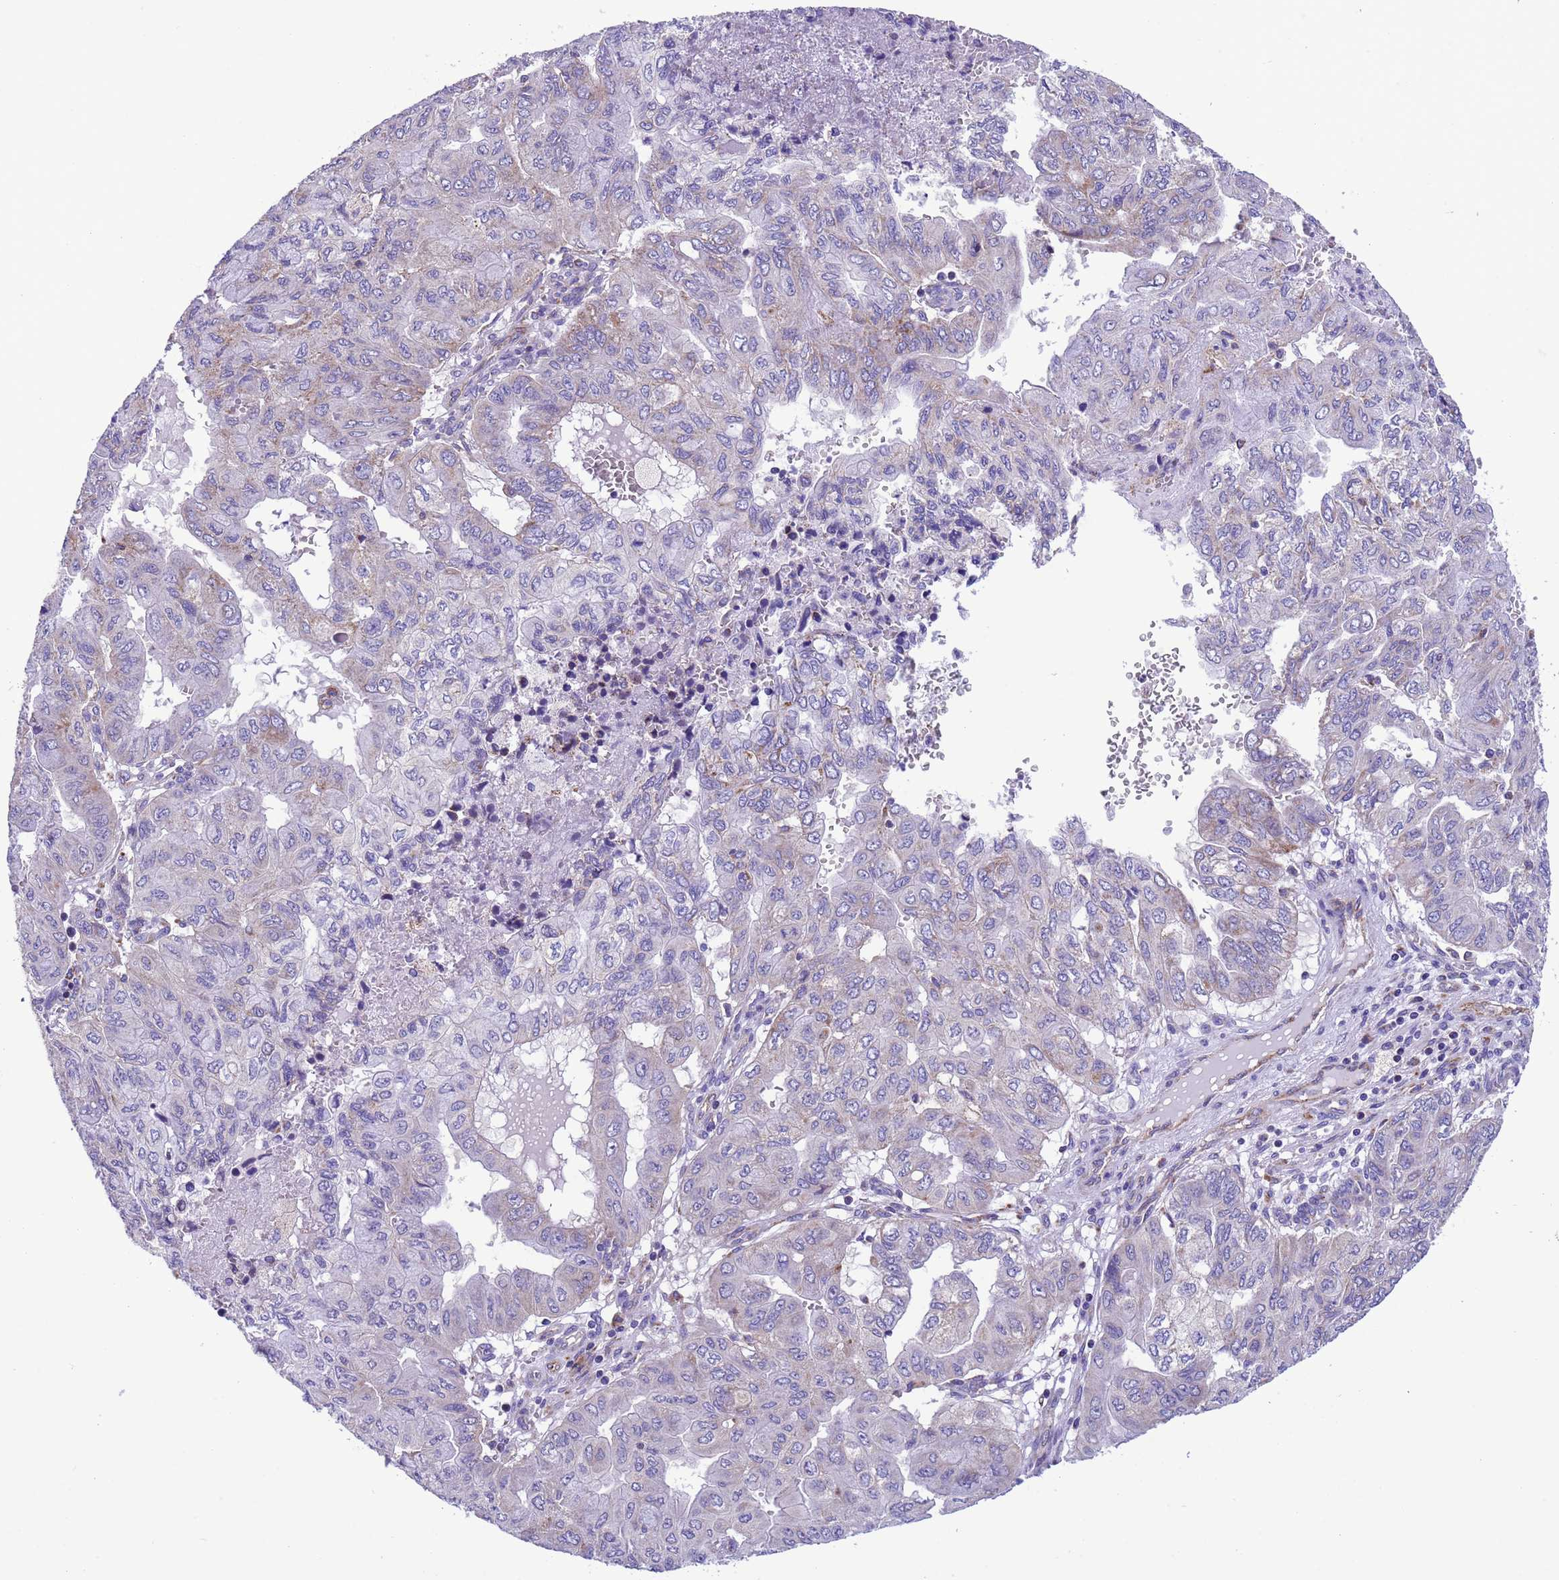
{"staining": {"intensity": "weak", "quantity": "<25%", "location": "cytoplasmic/membranous"}, "tissue": "pancreatic cancer", "cell_type": "Tumor cells", "image_type": "cancer", "snomed": [{"axis": "morphology", "description": "Adenocarcinoma, NOS"}, {"axis": "topography", "description": "Pancreas"}], "caption": "Histopathology image shows no protein expression in tumor cells of pancreatic cancer tissue. (DAB immunohistochemistry (IHC) with hematoxylin counter stain).", "gene": "CCDC191", "patient": {"sex": "male", "age": 51}}